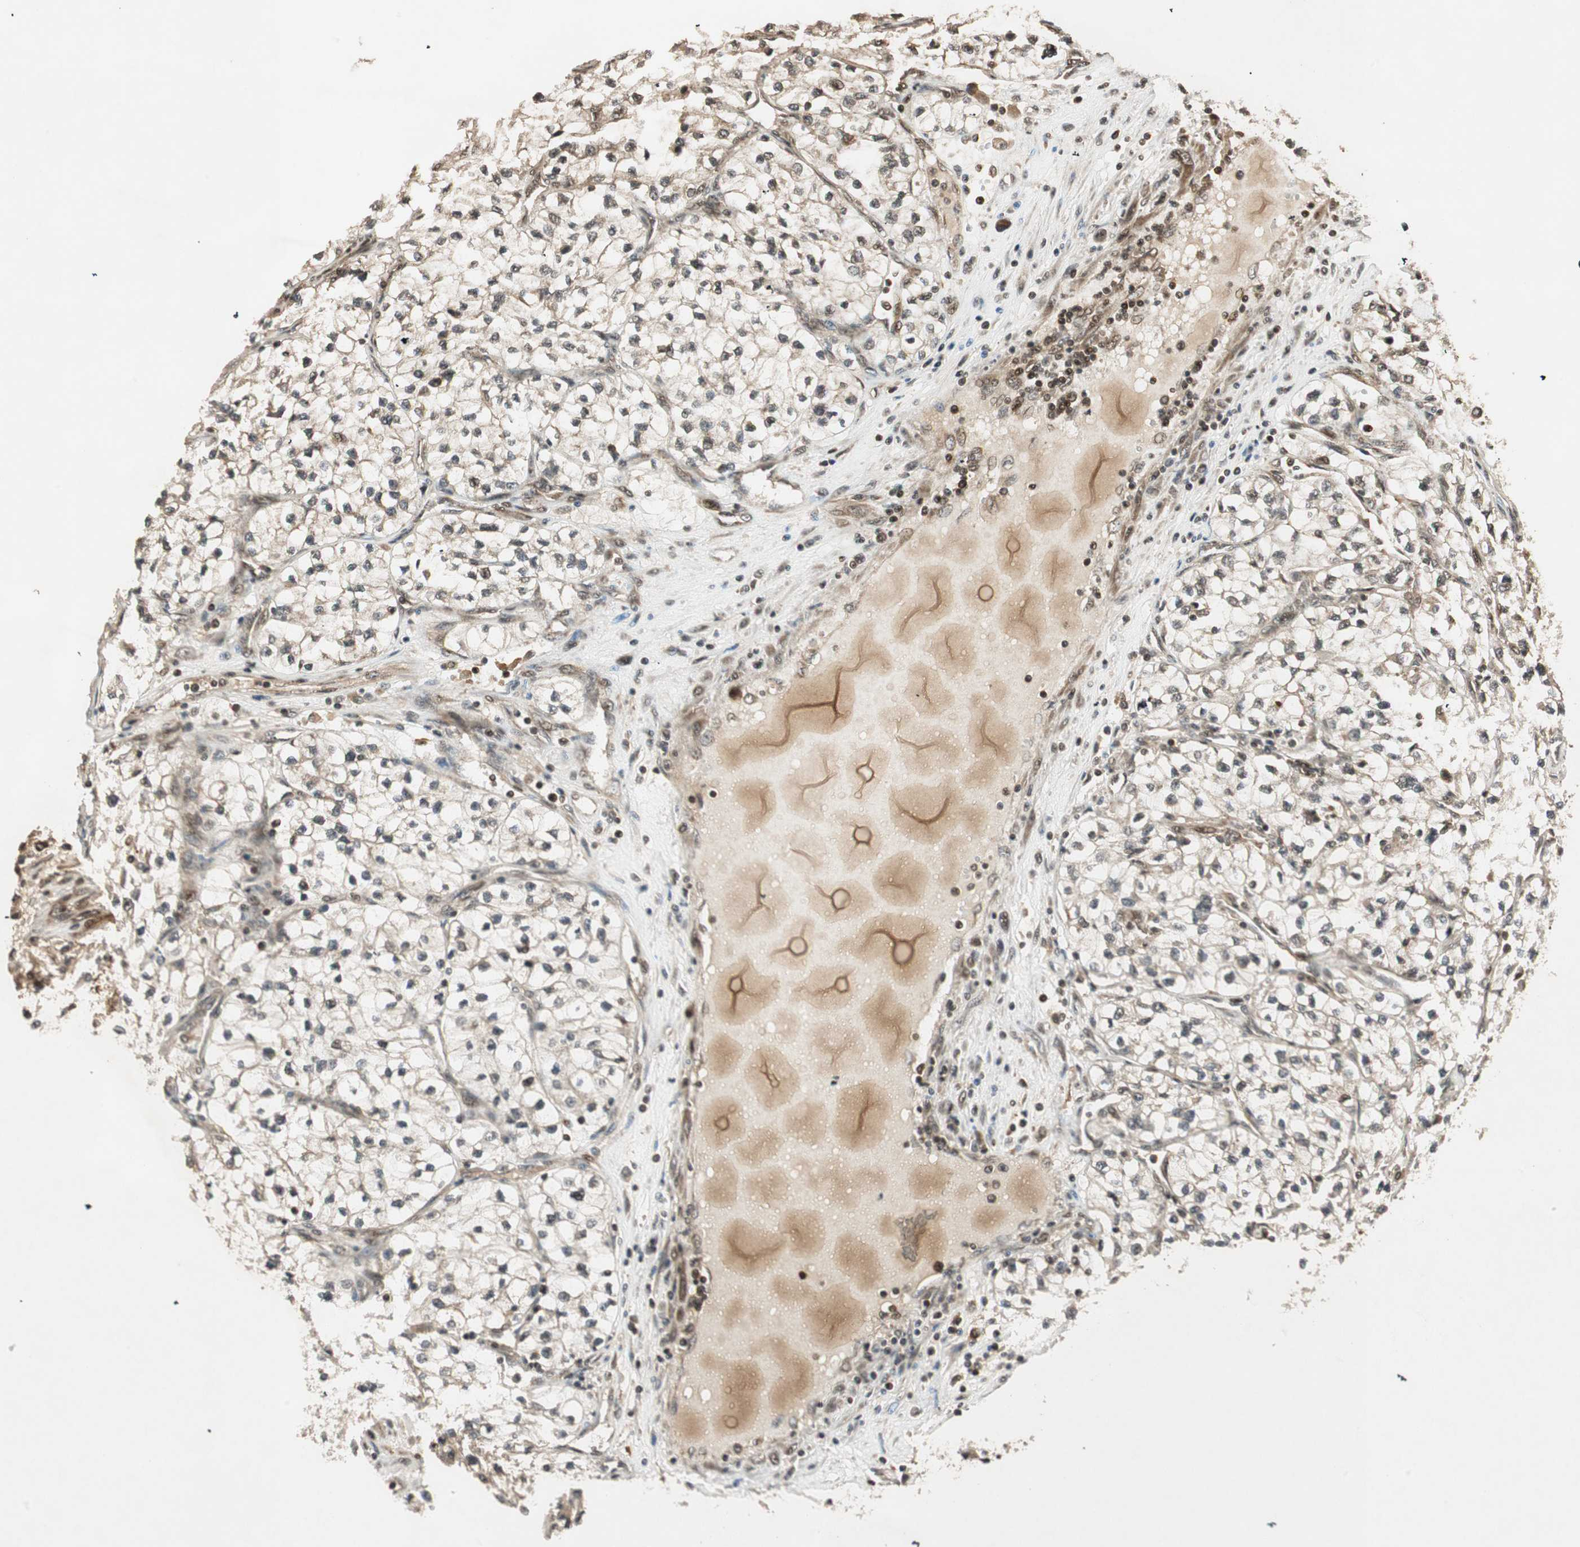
{"staining": {"intensity": "strong", "quantity": ">75%", "location": "cytoplasmic/membranous,nuclear"}, "tissue": "renal cancer", "cell_type": "Tumor cells", "image_type": "cancer", "snomed": [{"axis": "morphology", "description": "Adenocarcinoma, NOS"}, {"axis": "topography", "description": "Kidney"}], "caption": "Renal cancer (adenocarcinoma) stained with DAB immunohistochemistry (IHC) displays high levels of strong cytoplasmic/membranous and nuclear staining in approximately >75% of tumor cells. The staining was performed using DAB (3,3'-diaminobenzidine), with brown indicating positive protein expression. Nuclei are stained blue with hematoxylin.", "gene": "RPA3", "patient": {"sex": "female", "age": 57}}